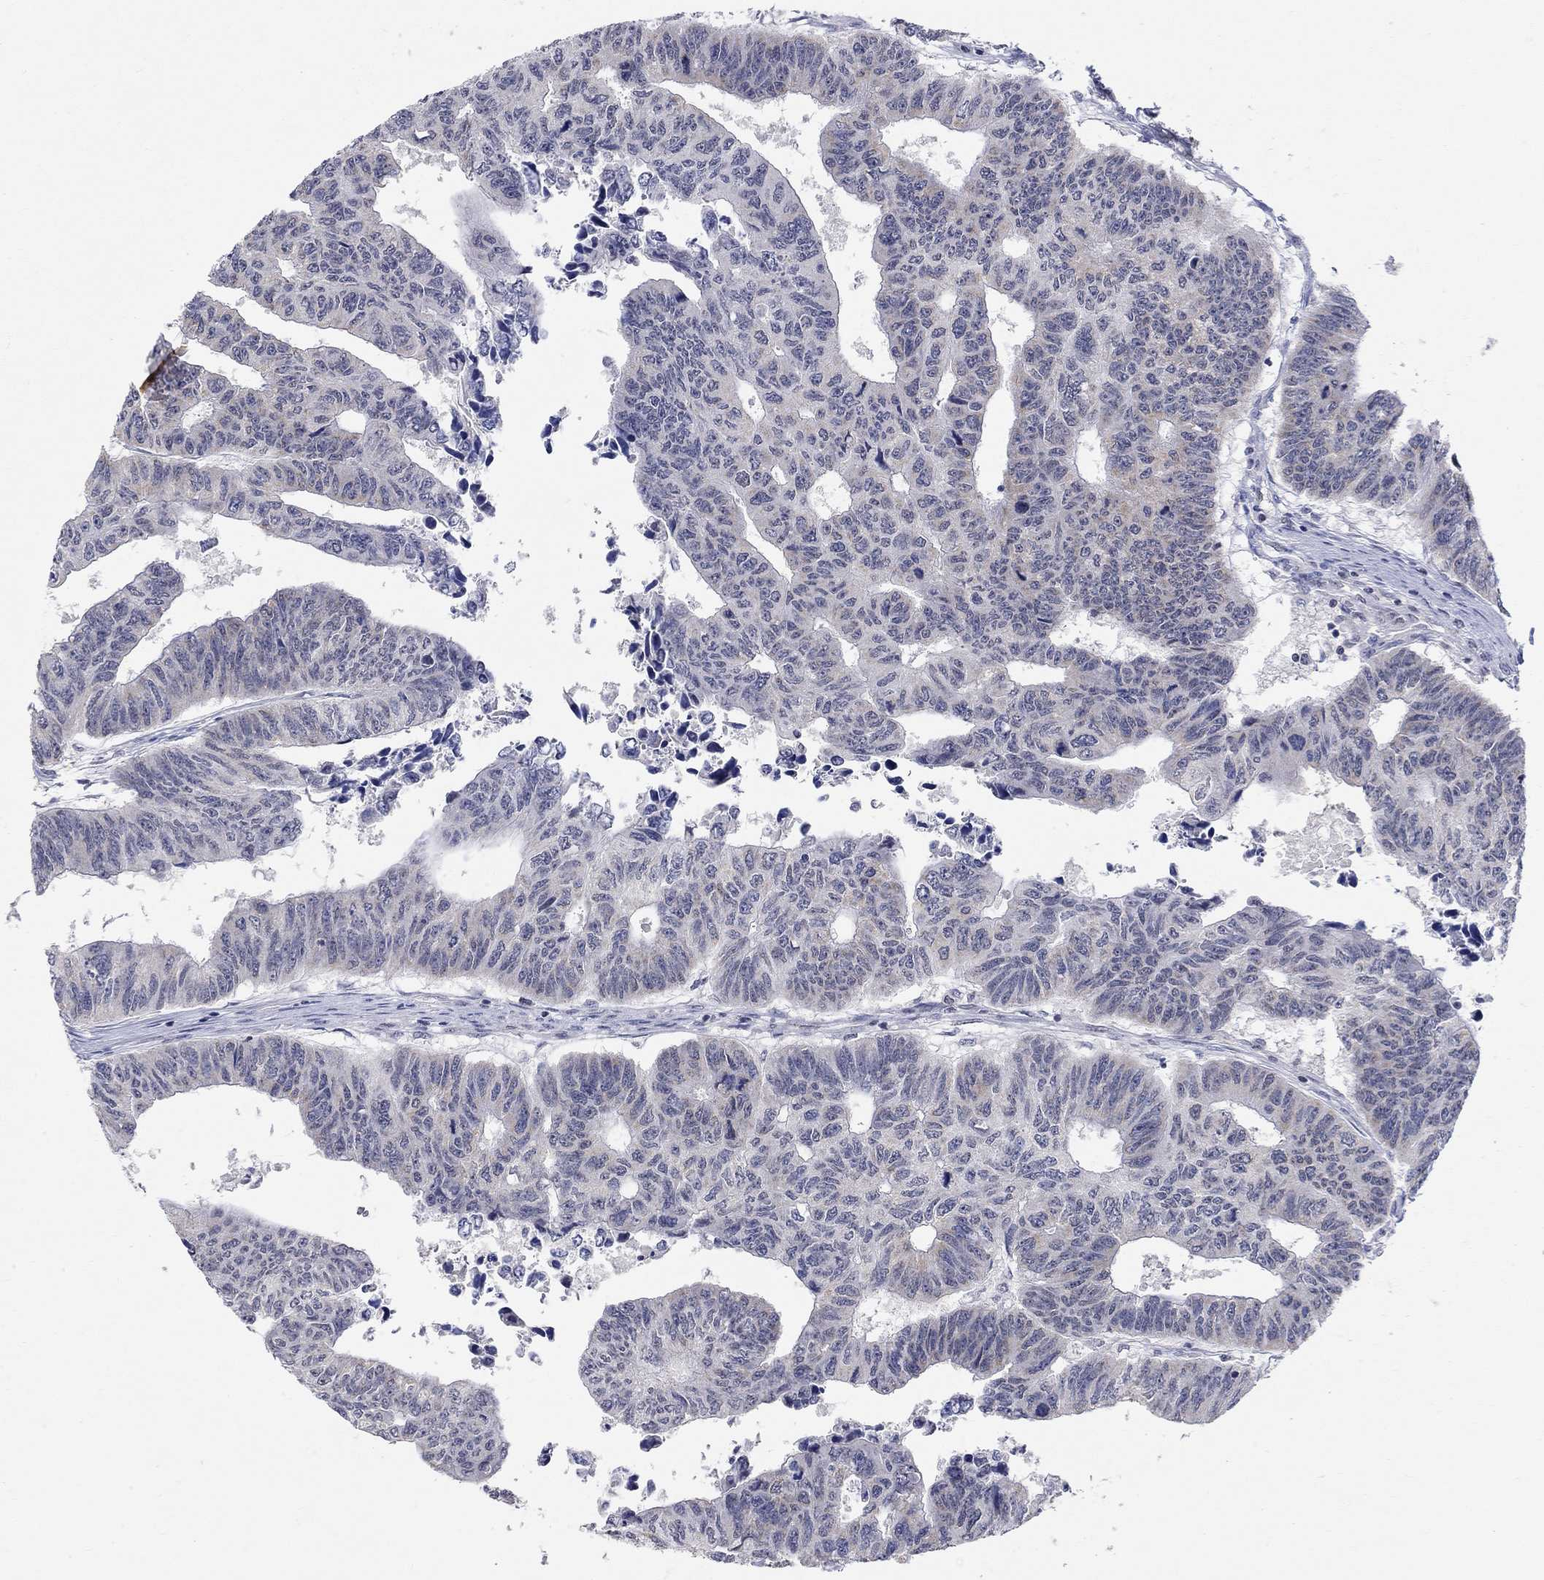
{"staining": {"intensity": "negative", "quantity": "none", "location": "none"}, "tissue": "colorectal cancer", "cell_type": "Tumor cells", "image_type": "cancer", "snomed": [{"axis": "morphology", "description": "Adenocarcinoma, NOS"}, {"axis": "topography", "description": "Rectum"}], "caption": "Immunohistochemistry (IHC) of adenocarcinoma (colorectal) shows no expression in tumor cells.", "gene": "KLF12", "patient": {"sex": "female", "age": 85}}